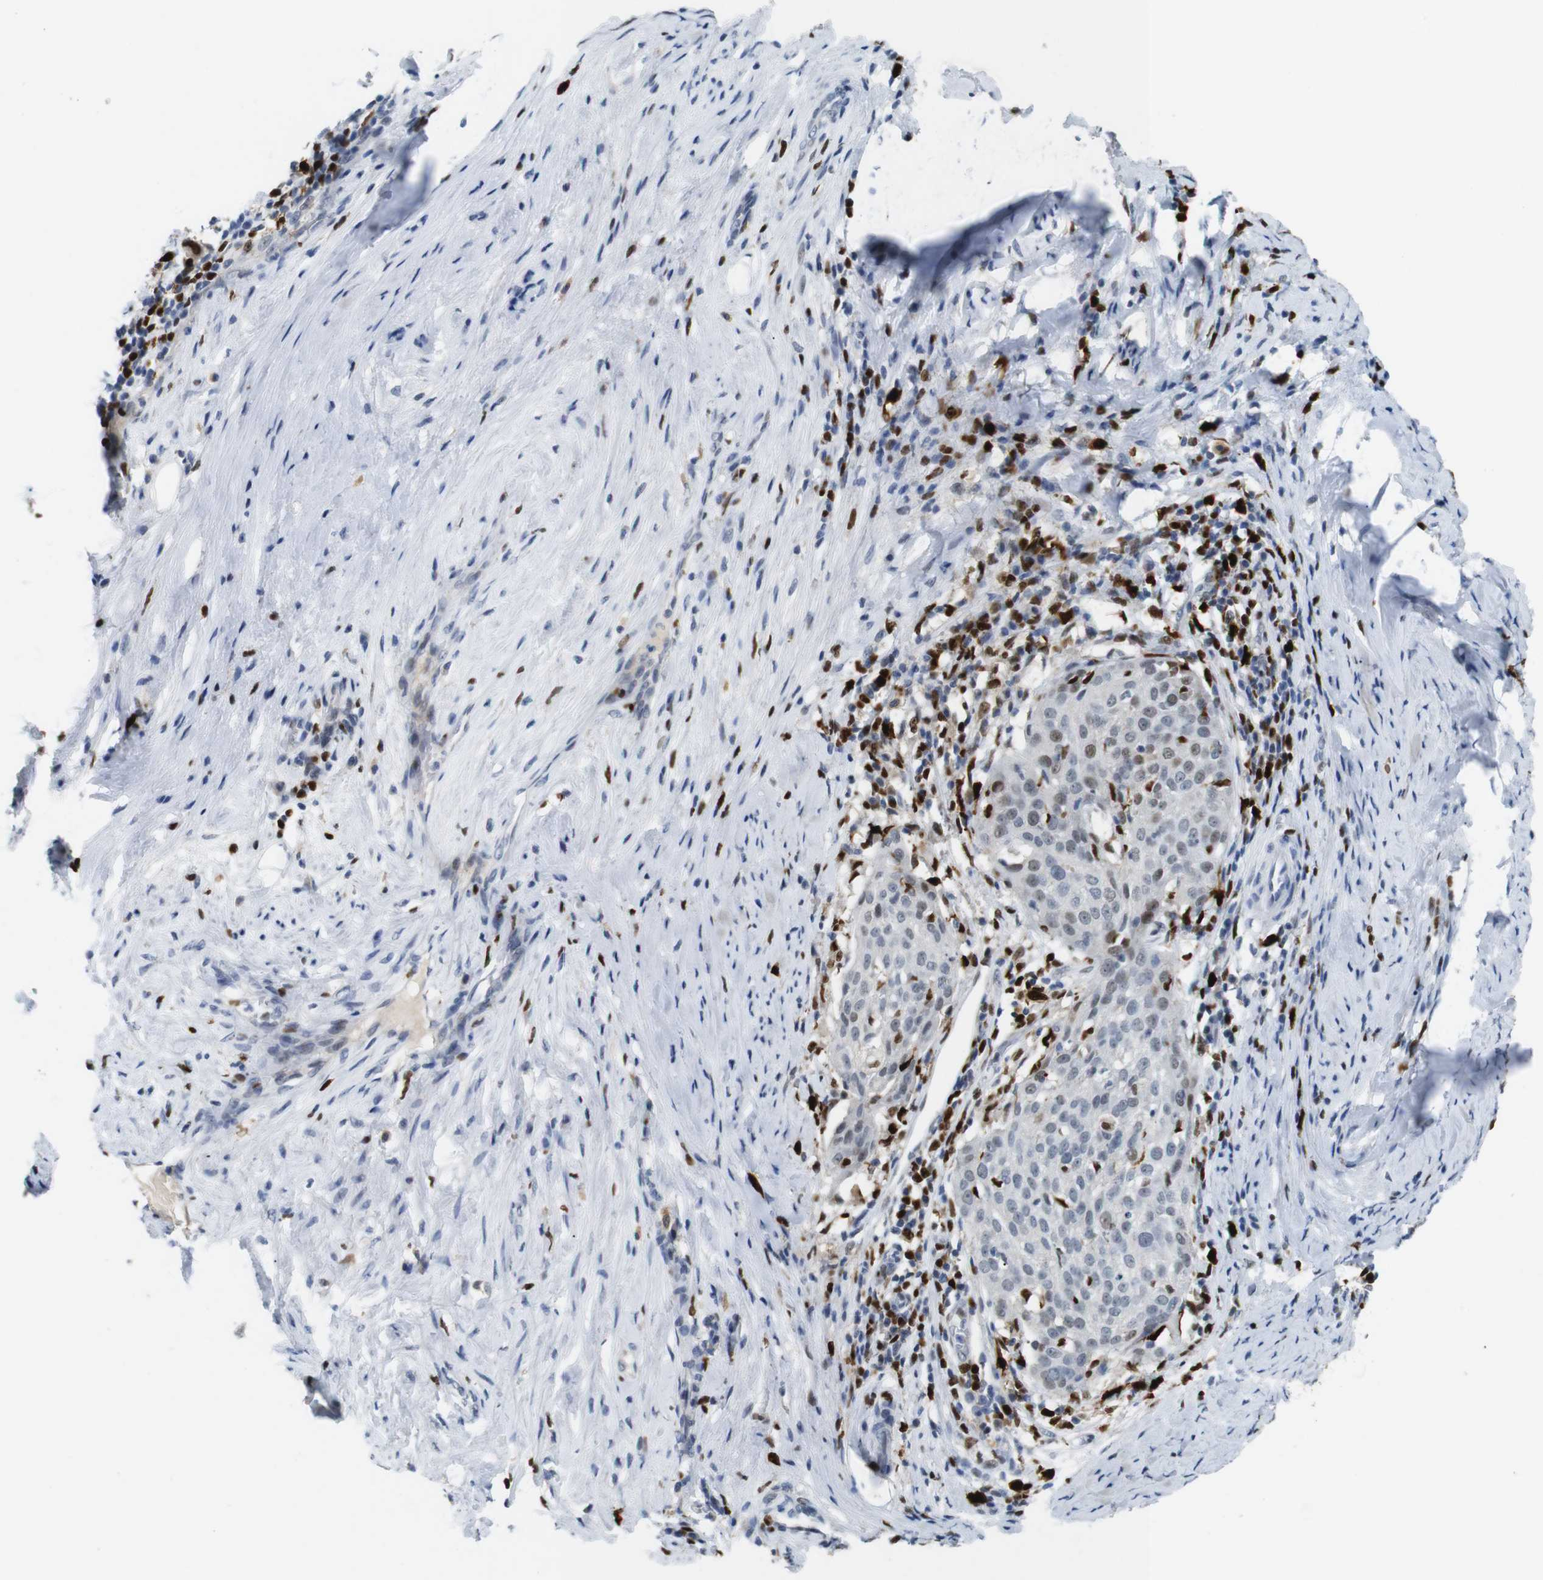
{"staining": {"intensity": "moderate", "quantity": "<25%", "location": "nuclear"}, "tissue": "cervical cancer", "cell_type": "Tumor cells", "image_type": "cancer", "snomed": [{"axis": "morphology", "description": "Squamous cell carcinoma, NOS"}, {"axis": "topography", "description": "Cervix"}], "caption": "Squamous cell carcinoma (cervical) was stained to show a protein in brown. There is low levels of moderate nuclear staining in approximately <25% of tumor cells.", "gene": "IRF8", "patient": {"sex": "female", "age": 51}}